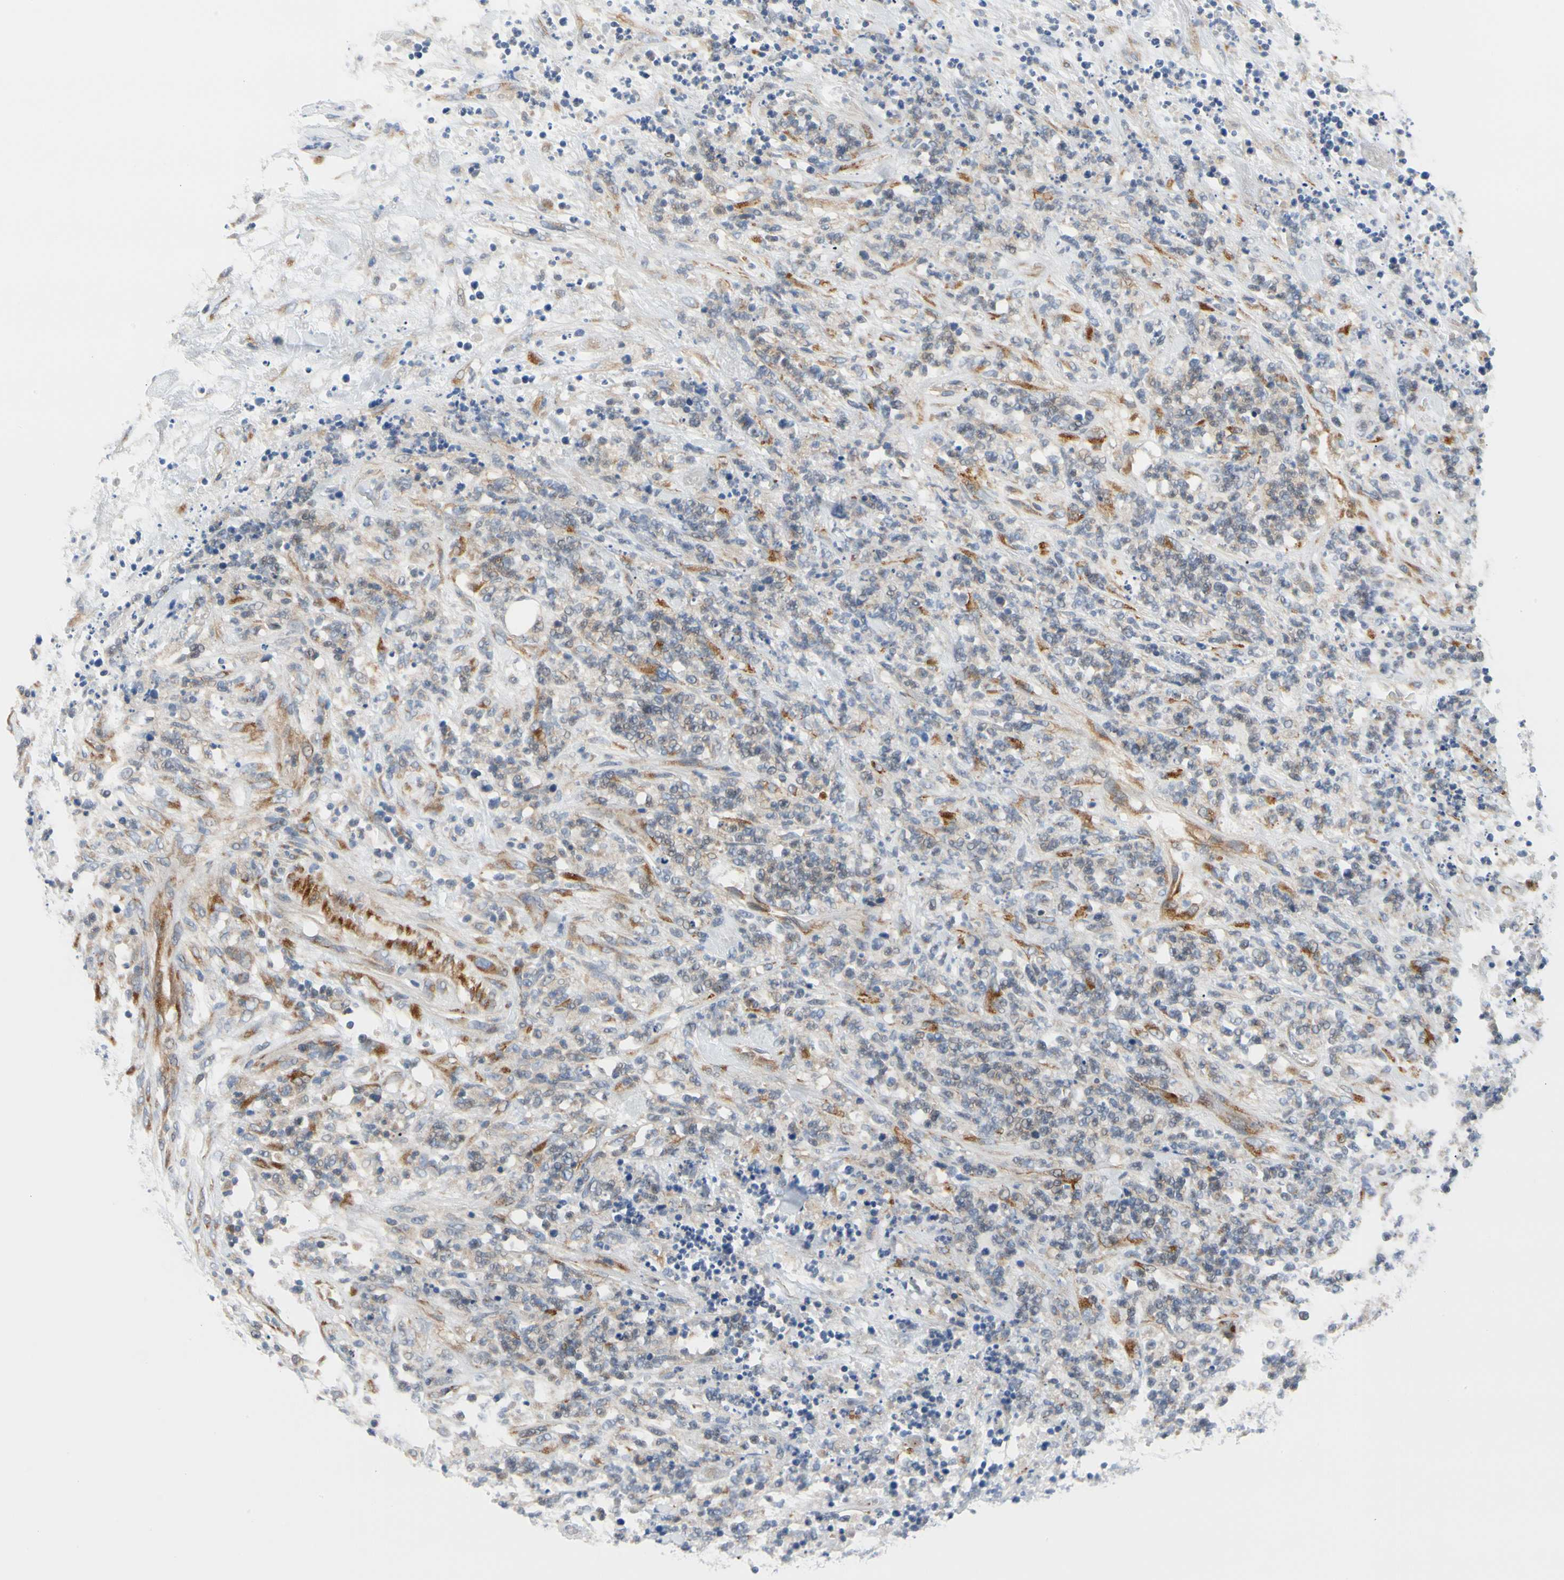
{"staining": {"intensity": "weak", "quantity": "<25%", "location": "cytoplasmic/membranous"}, "tissue": "lymphoma", "cell_type": "Tumor cells", "image_type": "cancer", "snomed": [{"axis": "morphology", "description": "Malignant lymphoma, non-Hodgkin's type, High grade"}, {"axis": "topography", "description": "Soft tissue"}], "caption": "This is a histopathology image of immunohistochemistry (IHC) staining of high-grade malignant lymphoma, non-Hodgkin's type, which shows no staining in tumor cells. (Immunohistochemistry (ihc), brightfield microscopy, high magnification).", "gene": "ZNF236", "patient": {"sex": "male", "age": 18}}